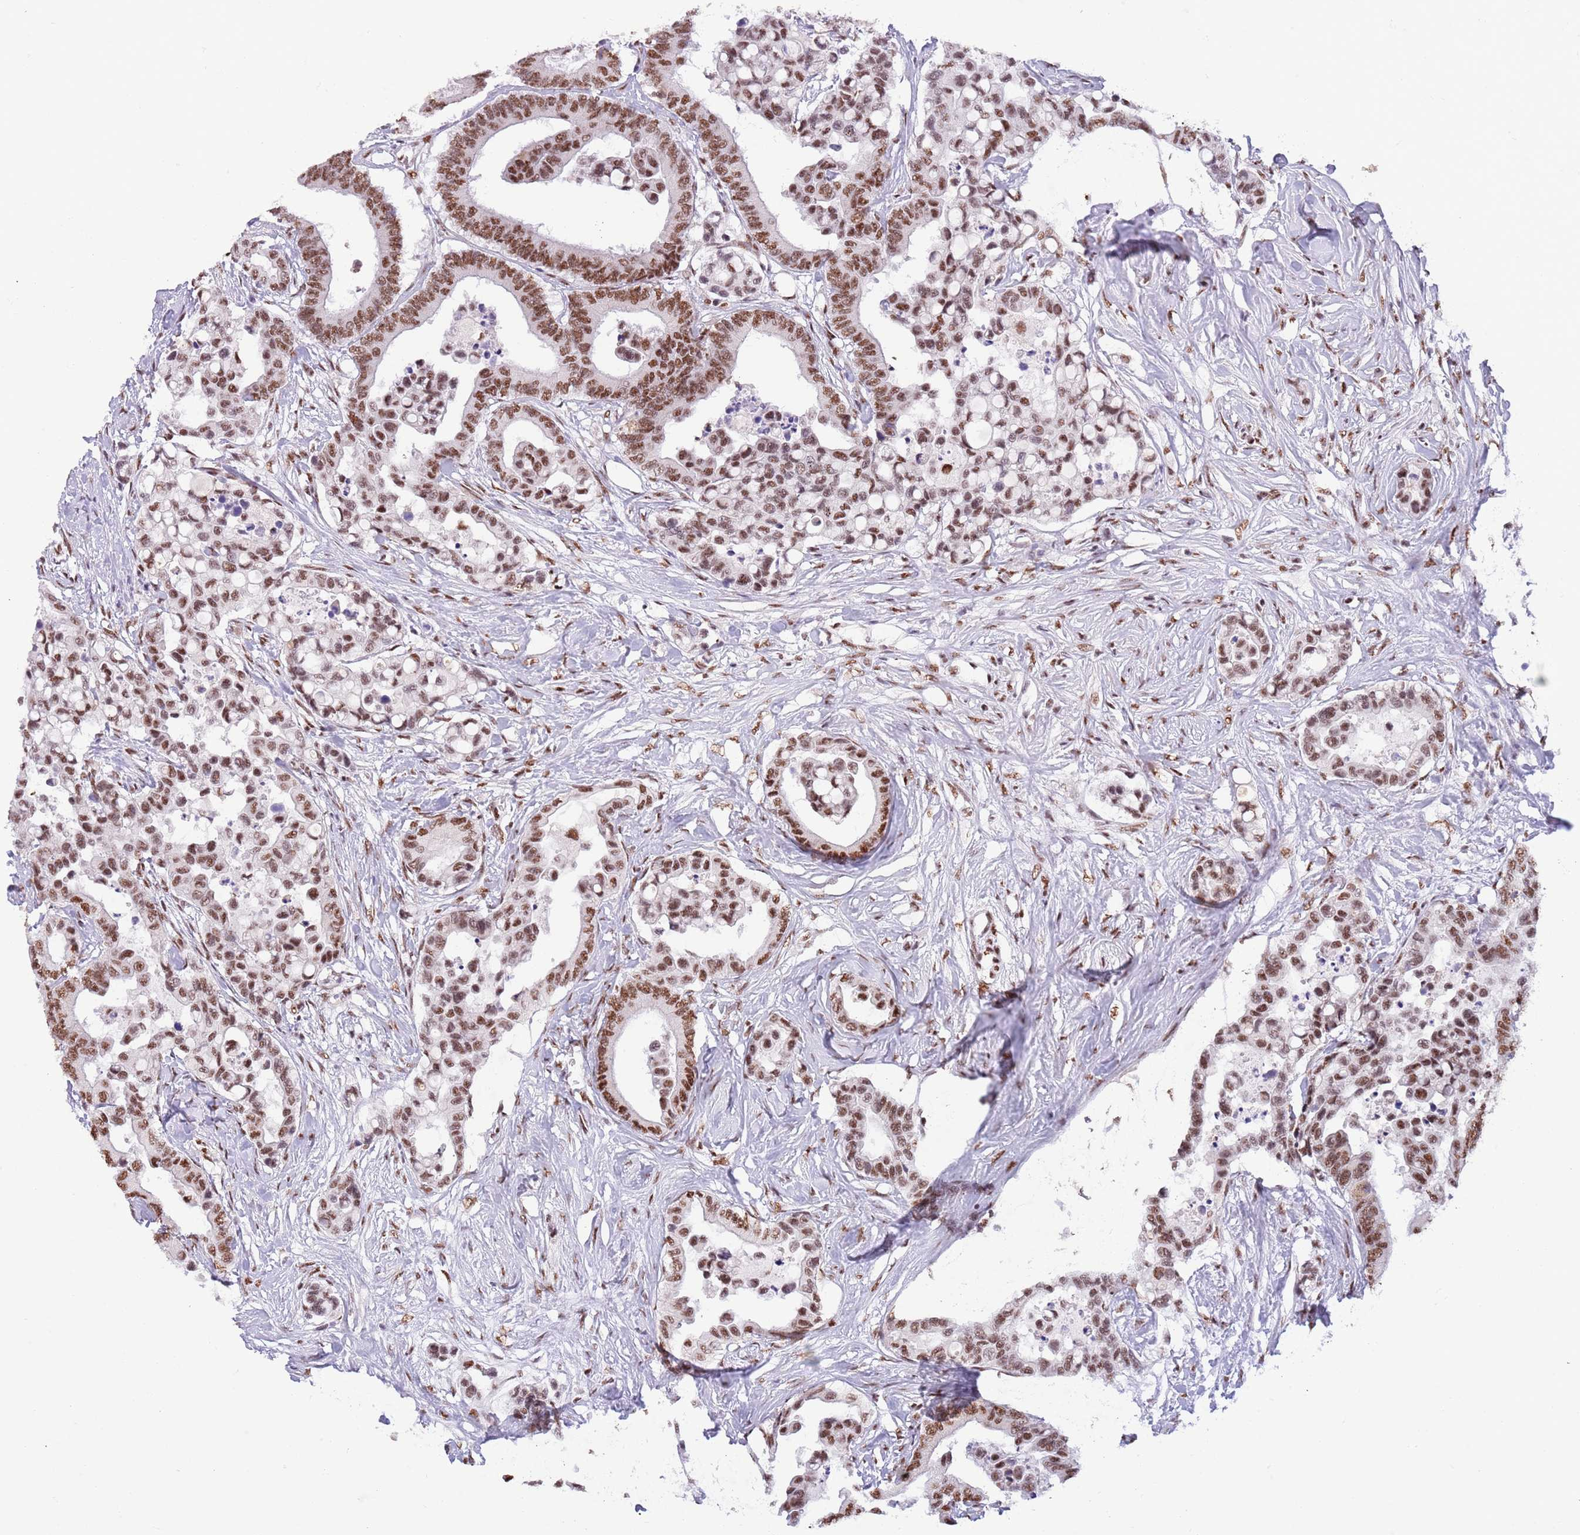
{"staining": {"intensity": "moderate", "quantity": ">75%", "location": "nuclear"}, "tissue": "colorectal cancer", "cell_type": "Tumor cells", "image_type": "cancer", "snomed": [{"axis": "morphology", "description": "Normal tissue, NOS"}, {"axis": "morphology", "description": "Adenocarcinoma, NOS"}, {"axis": "topography", "description": "Colon"}], "caption": "Protein expression analysis of colorectal cancer (adenocarcinoma) reveals moderate nuclear expression in about >75% of tumor cells. (Brightfield microscopy of DAB IHC at high magnification).", "gene": "SF3A2", "patient": {"sex": "male", "age": 82}}